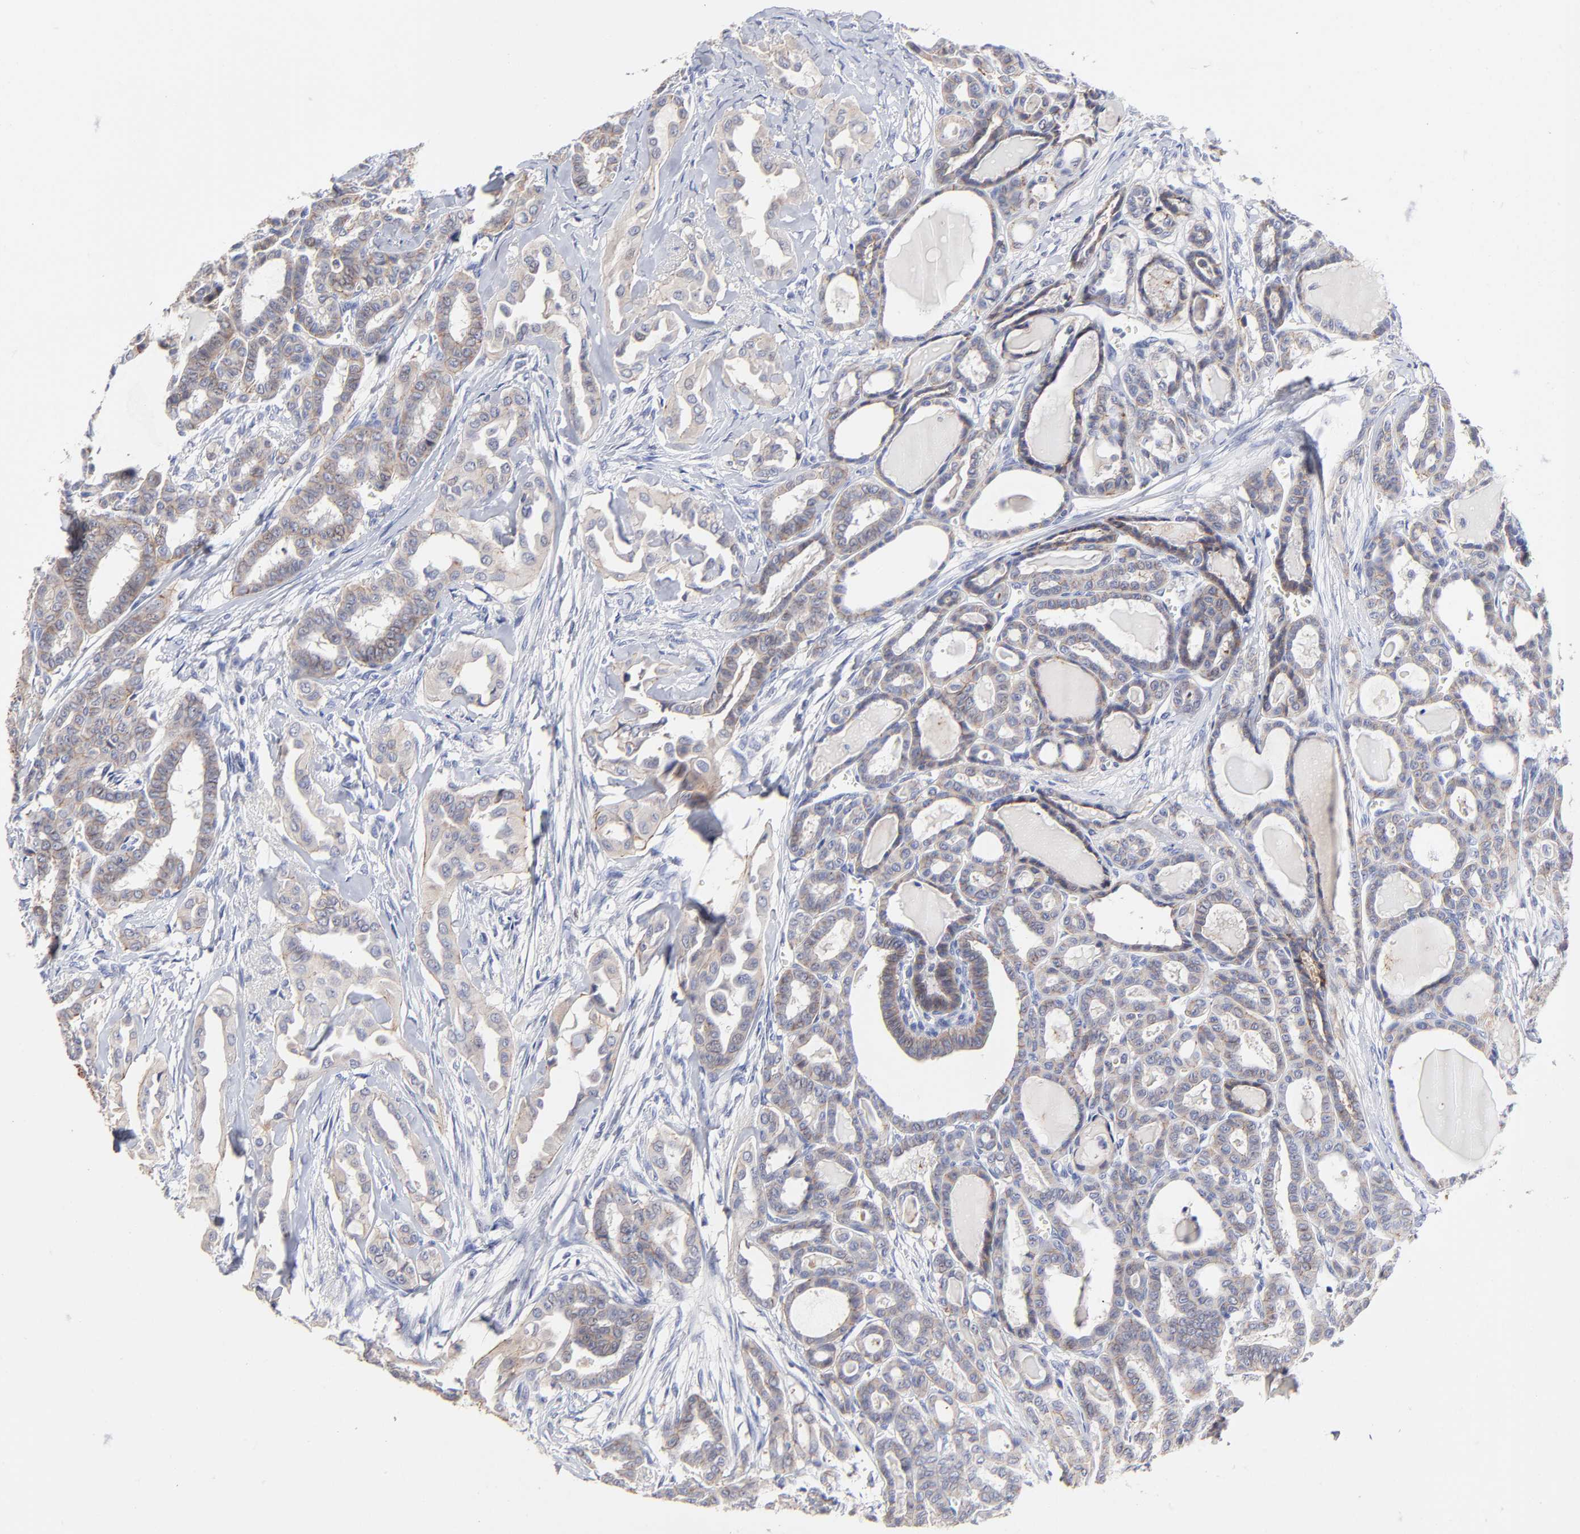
{"staining": {"intensity": "negative", "quantity": "none", "location": "none"}, "tissue": "thyroid cancer", "cell_type": "Tumor cells", "image_type": "cancer", "snomed": [{"axis": "morphology", "description": "Carcinoma, NOS"}, {"axis": "topography", "description": "Thyroid gland"}], "caption": "There is no significant staining in tumor cells of carcinoma (thyroid). (Brightfield microscopy of DAB (3,3'-diaminobenzidine) IHC at high magnification).", "gene": "CXADR", "patient": {"sex": "female", "age": 91}}